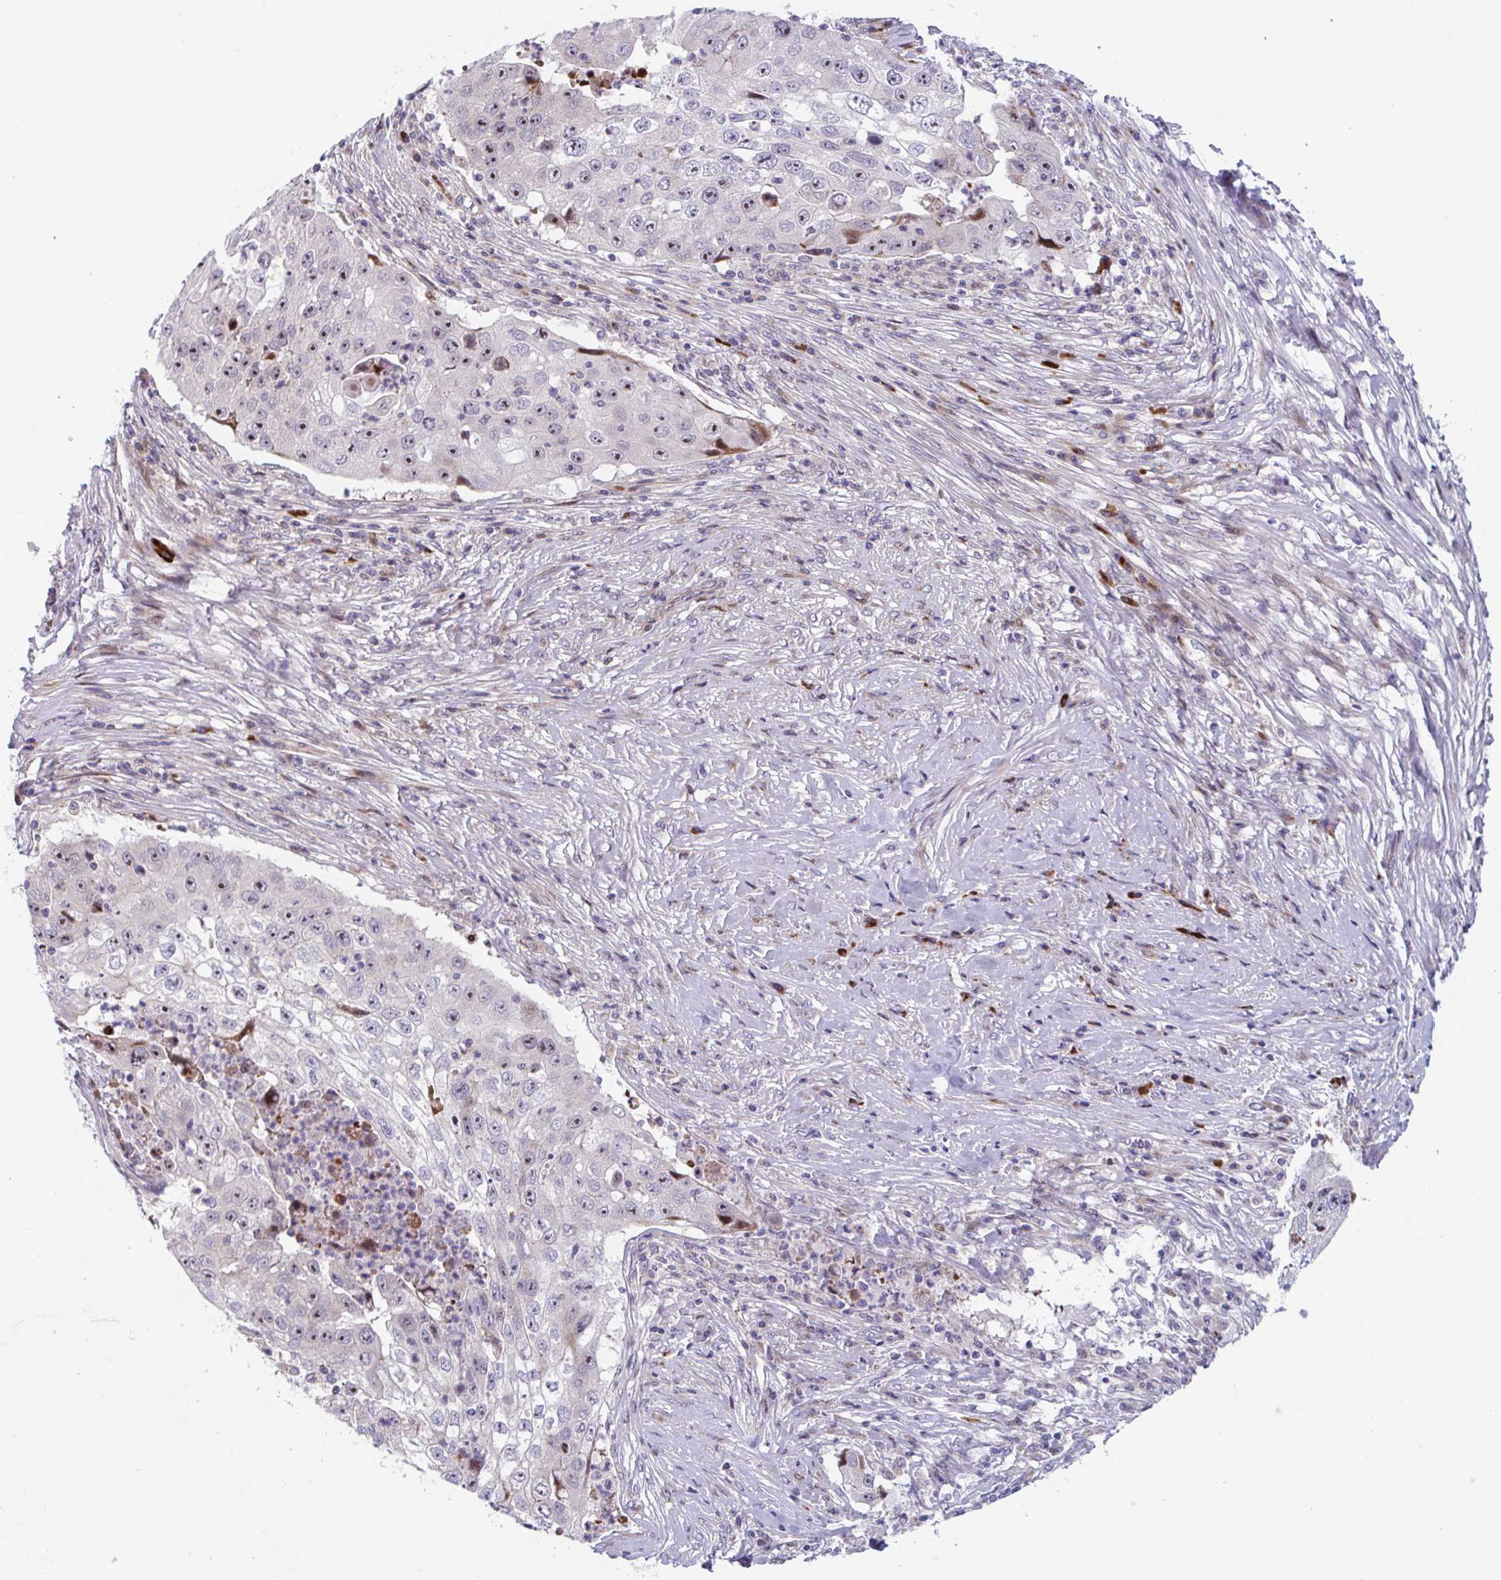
{"staining": {"intensity": "moderate", "quantity": ">75%", "location": "nuclear"}, "tissue": "lung cancer", "cell_type": "Tumor cells", "image_type": "cancer", "snomed": [{"axis": "morphology", "description": "Squamous cell carcinoma, NOS"}, {"axis": "topography", "description": "Lung"}], "caption": "A brown stain shows moderate nuclear positivity of a protein in lung cancer (squamous cell carcinoma) tumor cells.", "gene": "DUXA", "patient": {"sex": "male", "age": 64}}